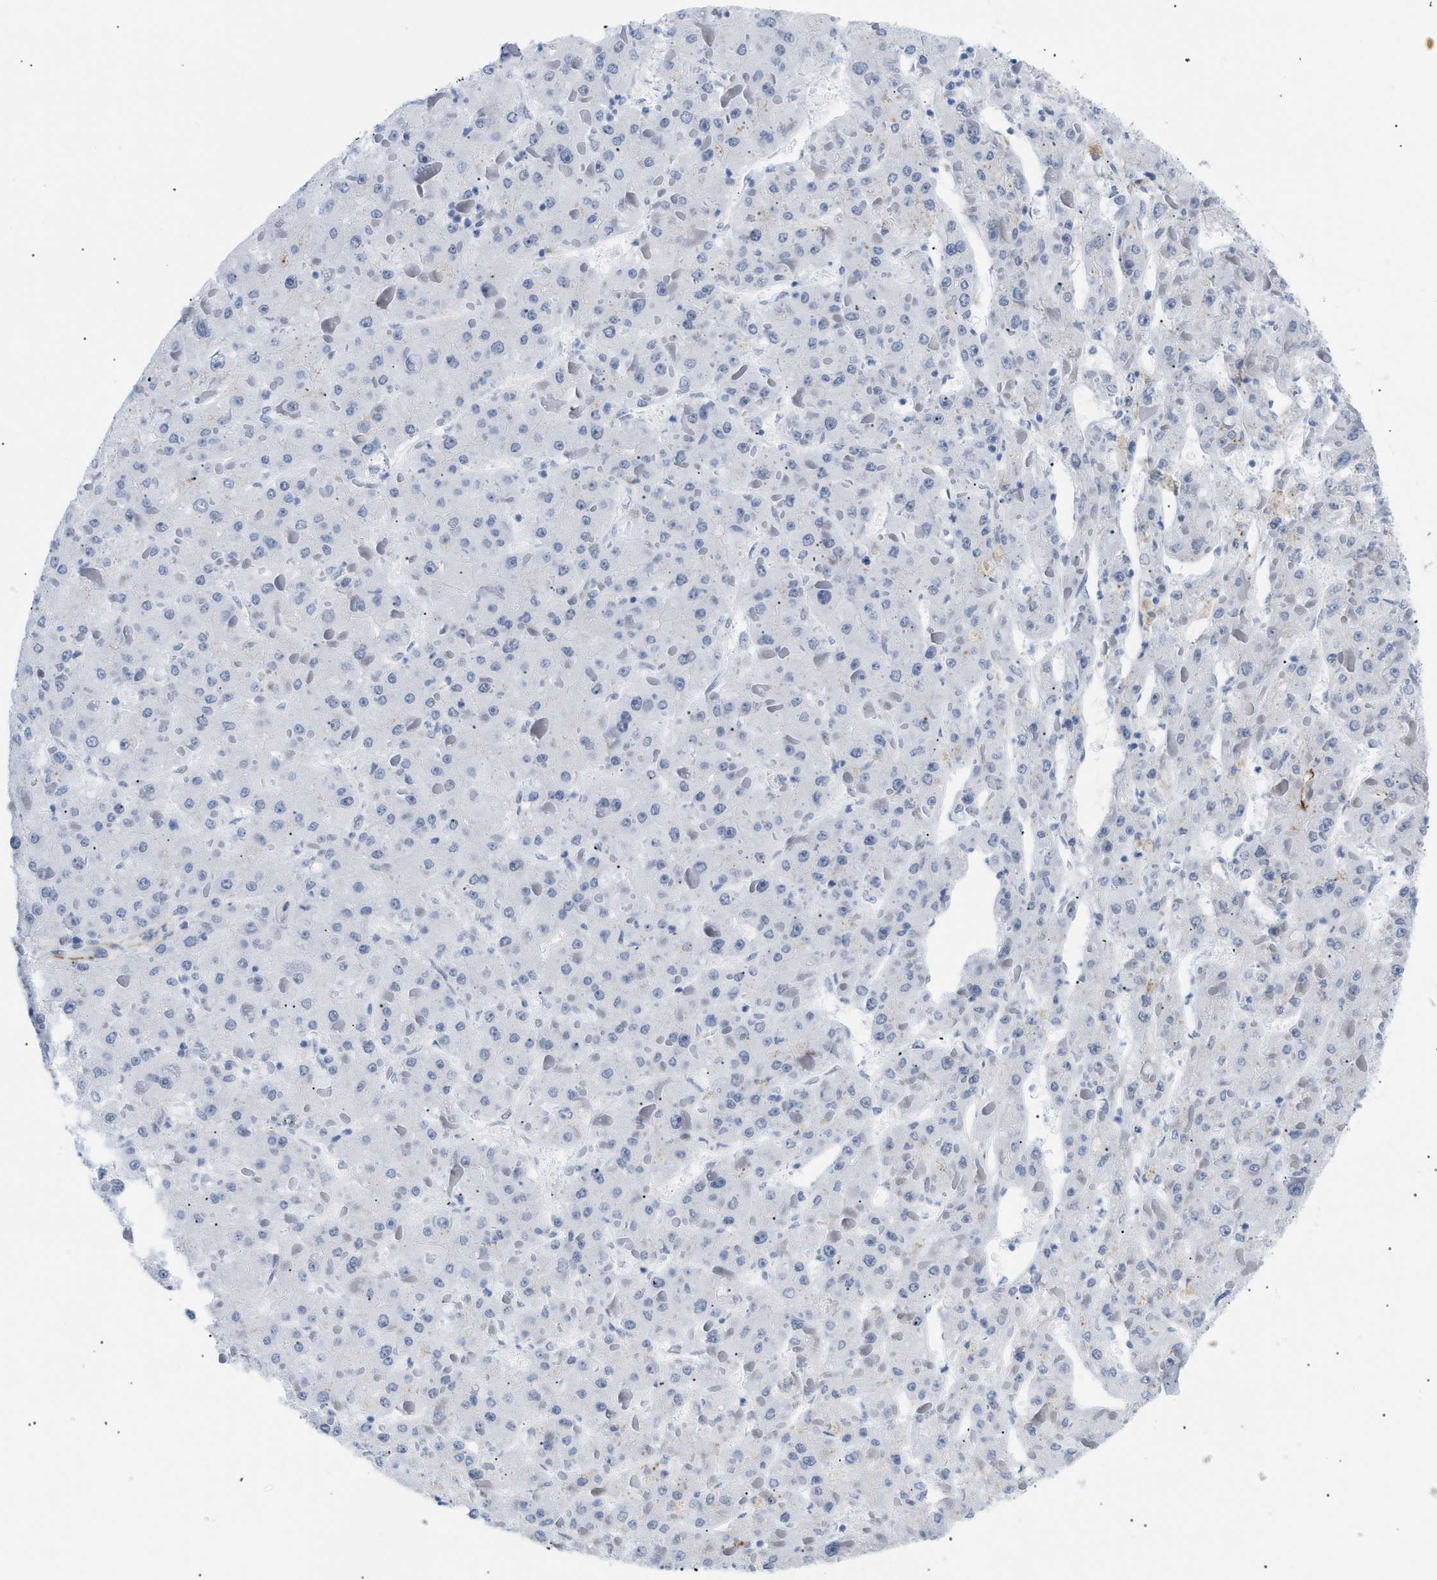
{"staining": {"intensity": "negative", "quantity": "none", "location": "none"}, "tissue": "liver cancer", "cell_type": "Tumor cells", "image_type": "cancer", "snomed": [{"axis": "morphology", "description": "Carcinoma, Hepatocellular, NOS"}, {"axis": "topography", "description": "Liver"}], "caption": "Tumor cells show no significant protein staining in liver cancer (hepatocellular carcinoma).", "gene": "ELN", "patient": {"sex": "female", "age": 73}}